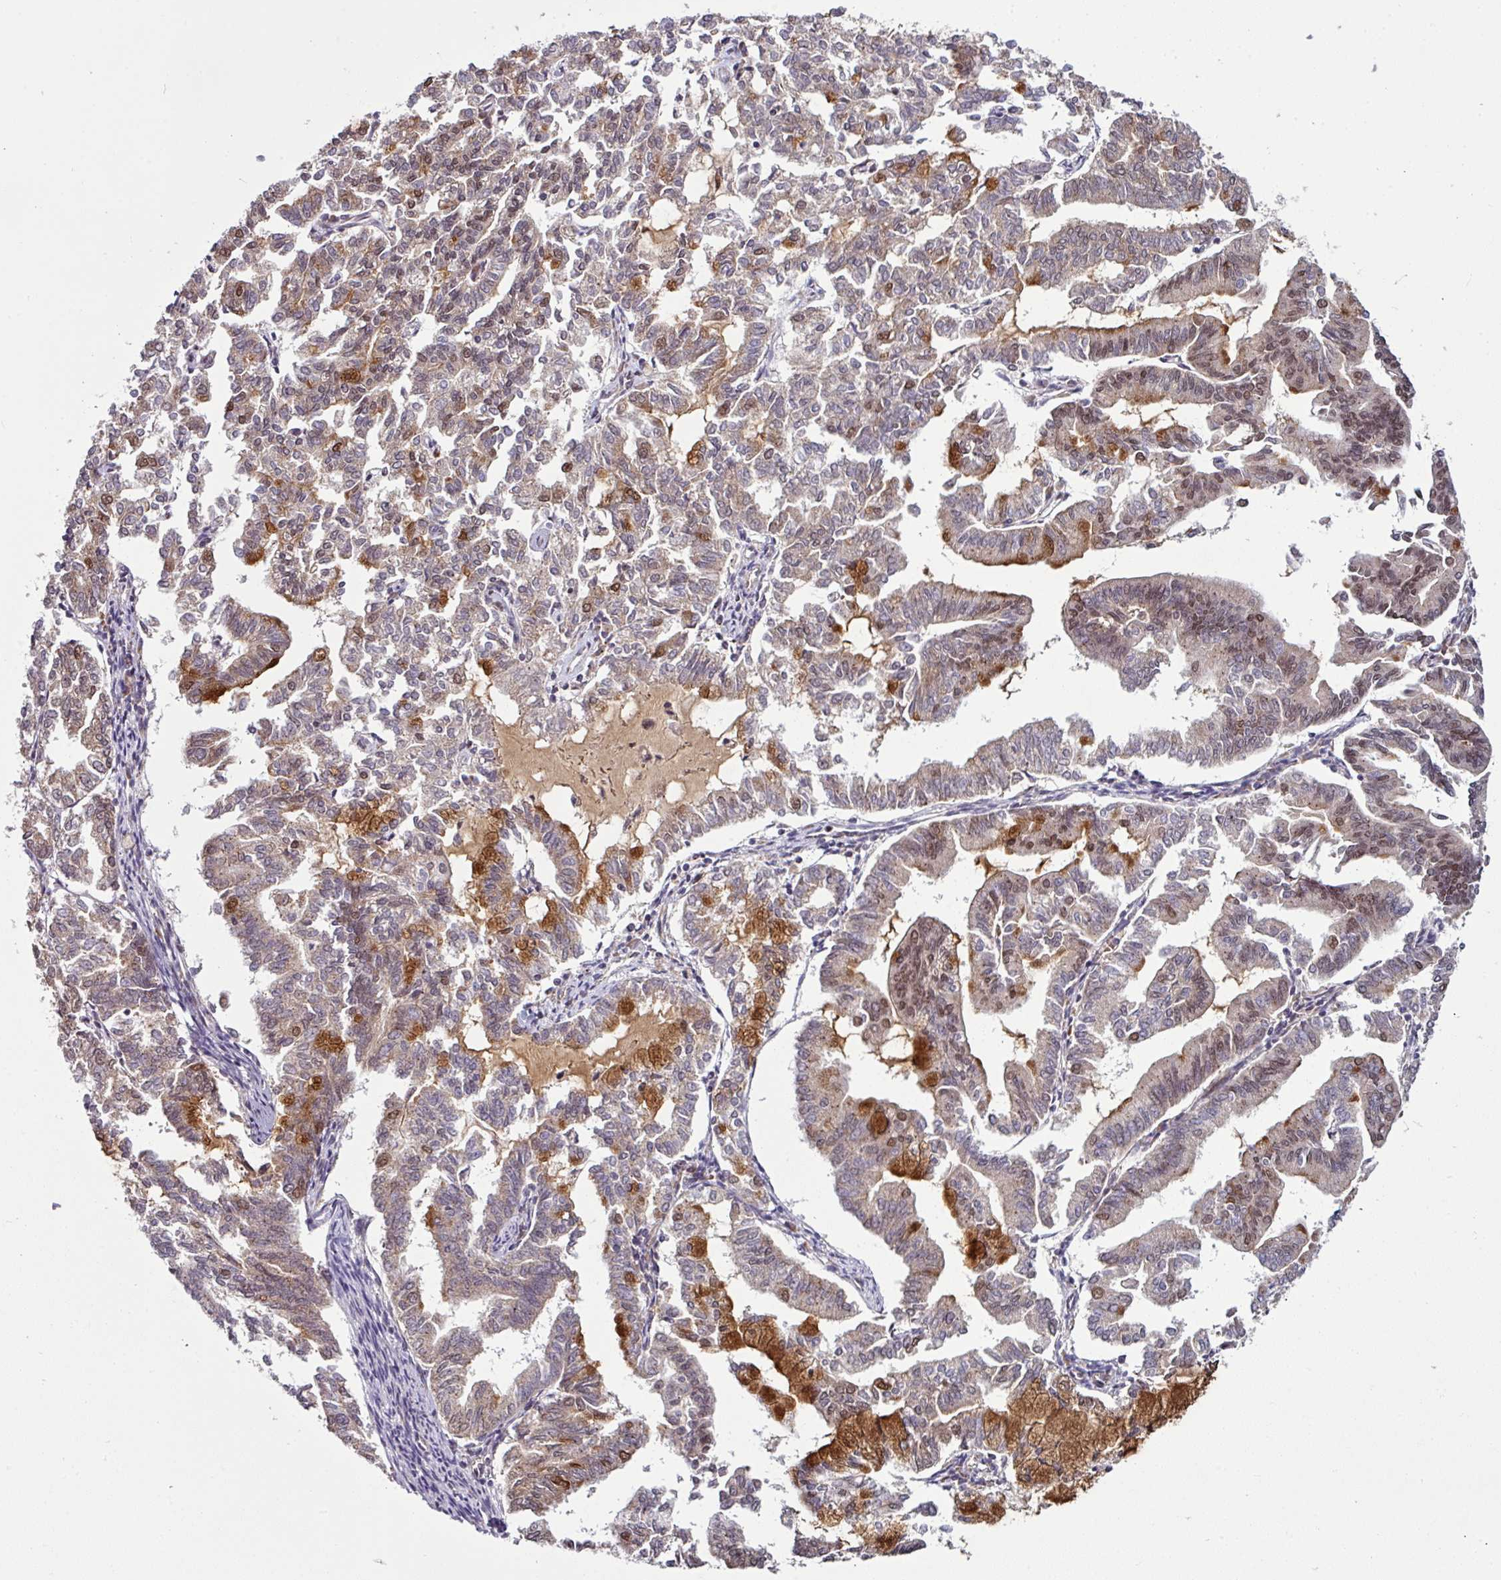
{"staining": {"intensity": "moderate", "quantity": "<25%", "location": "cytoplasmic/membranous,nuclear"}, "tissue": "endometrial cancer", "cell_type": "Tumor cells", "image_type": "cancer", "snomed": [{"axis": "morphology", "description": "Adenocarcinoma, NOS"}, {"axis": "topography", "description": "Endometrium"}], "caption": "The image demonstrates staining of endometrial cancer, revealing moderate cytoplasmic/membranous and nuclear protein expression (brown color) within tumor cells. The protein is stained brown, and the nuclei are stained in blue (DAB IHC with brightfield microscopy, high magnification).", "gene": "MORF4L2", "patient": {"sex": "female", "age": 79}}